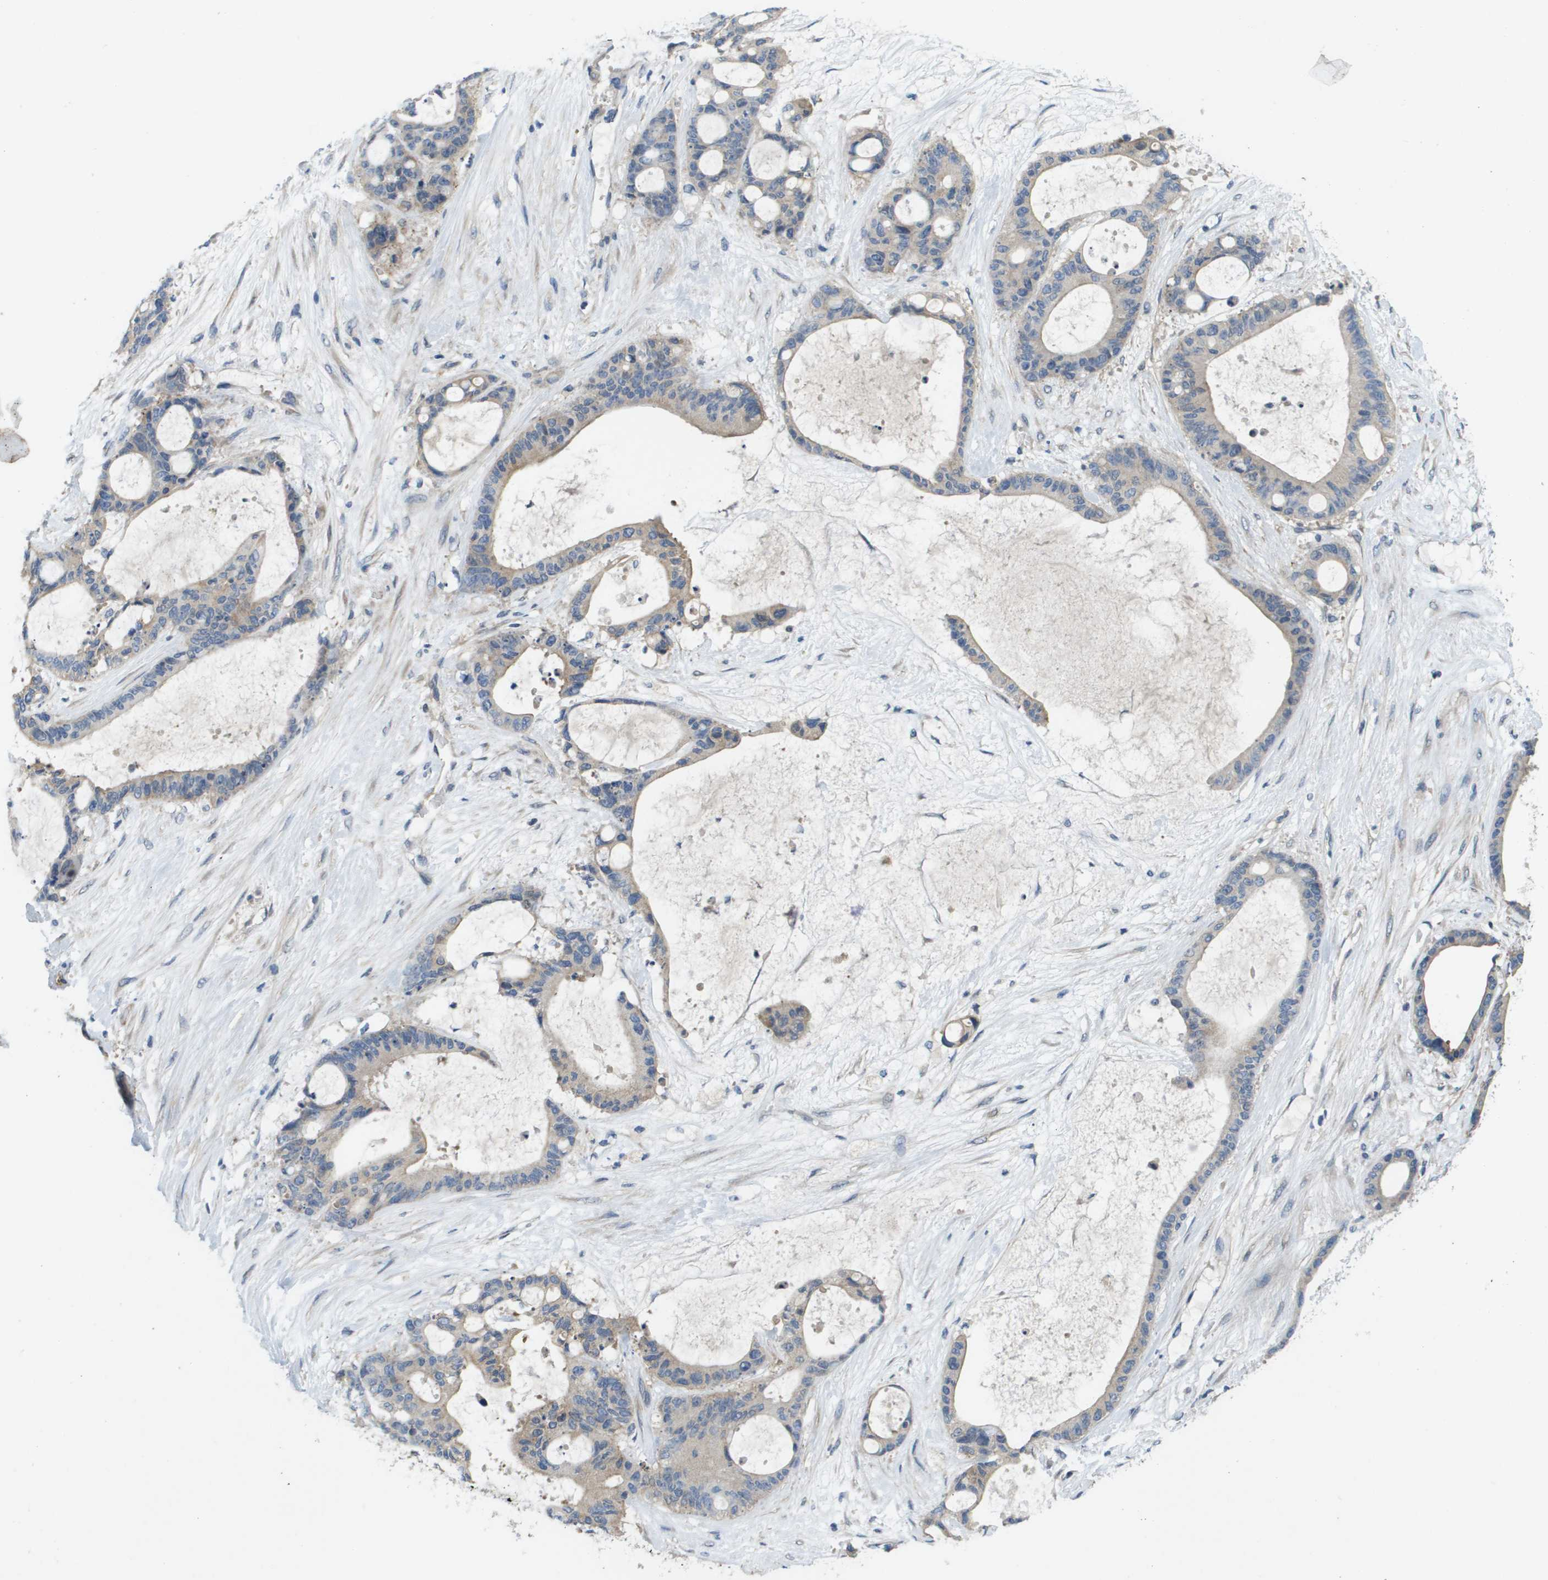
{"staining": {"intensity": "weak", "quantity": "<25%", "location": "cytoplasmic/membranous"}, "tissue": "liver cancer", "cell_type": "Tumor cells", "image_type": "cancer", "snomed": [{"axis": "morphology", "description": "Cholangiocarcinoma"}, {"axis": "topography", "description": "Liver"}], "caption": "Immunohistochemistry (IHC) of liver cholangiocarcinoma reveals no staining in tumor cells.", "gene": "KRT23", "patient": {"sex": "female", "age": 73}}